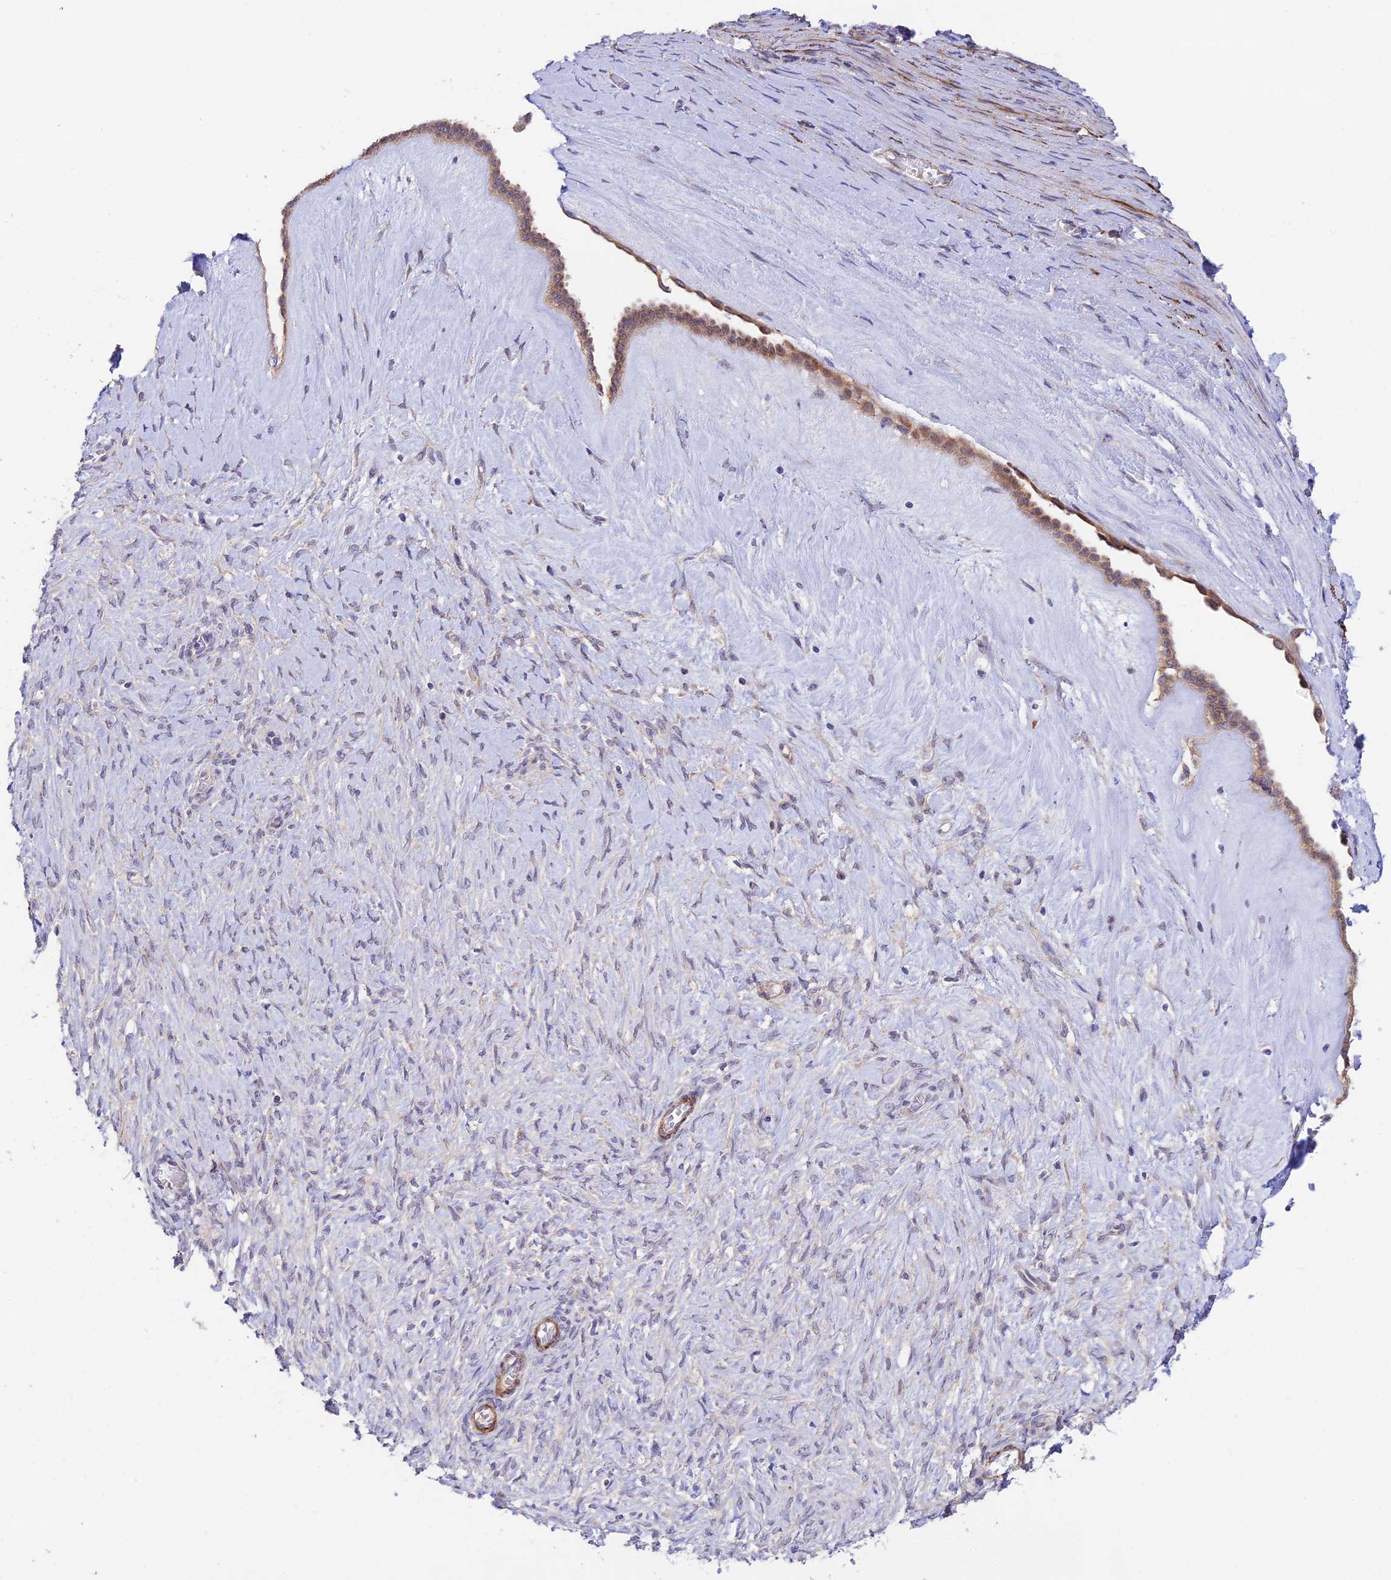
{"staining": {"intensity": "moderate", "quantity": ">75%", "location": "cytoplasmic/membranous"}, "tissue": "ovarian cancer", "cell_type": "Tumor cells", "image_type": "cancer", "snomed": [{"axis": "morphology", "description": "Cystadenocarcinoma, serous, NOS"}, {"axis": "topography", "description": "Ovary"}], "caption": "Protein analysis of ovarian serous cystadenocarcinoma tissue exhibits moderate cytoplasmic/membranous expression in about >75% of tumor cells. Ihc stains the protein of interest in brown and the nuclei are stained blue.", "gene": "ANKRD50", "patient": {"sex": "female", "age": 56}}